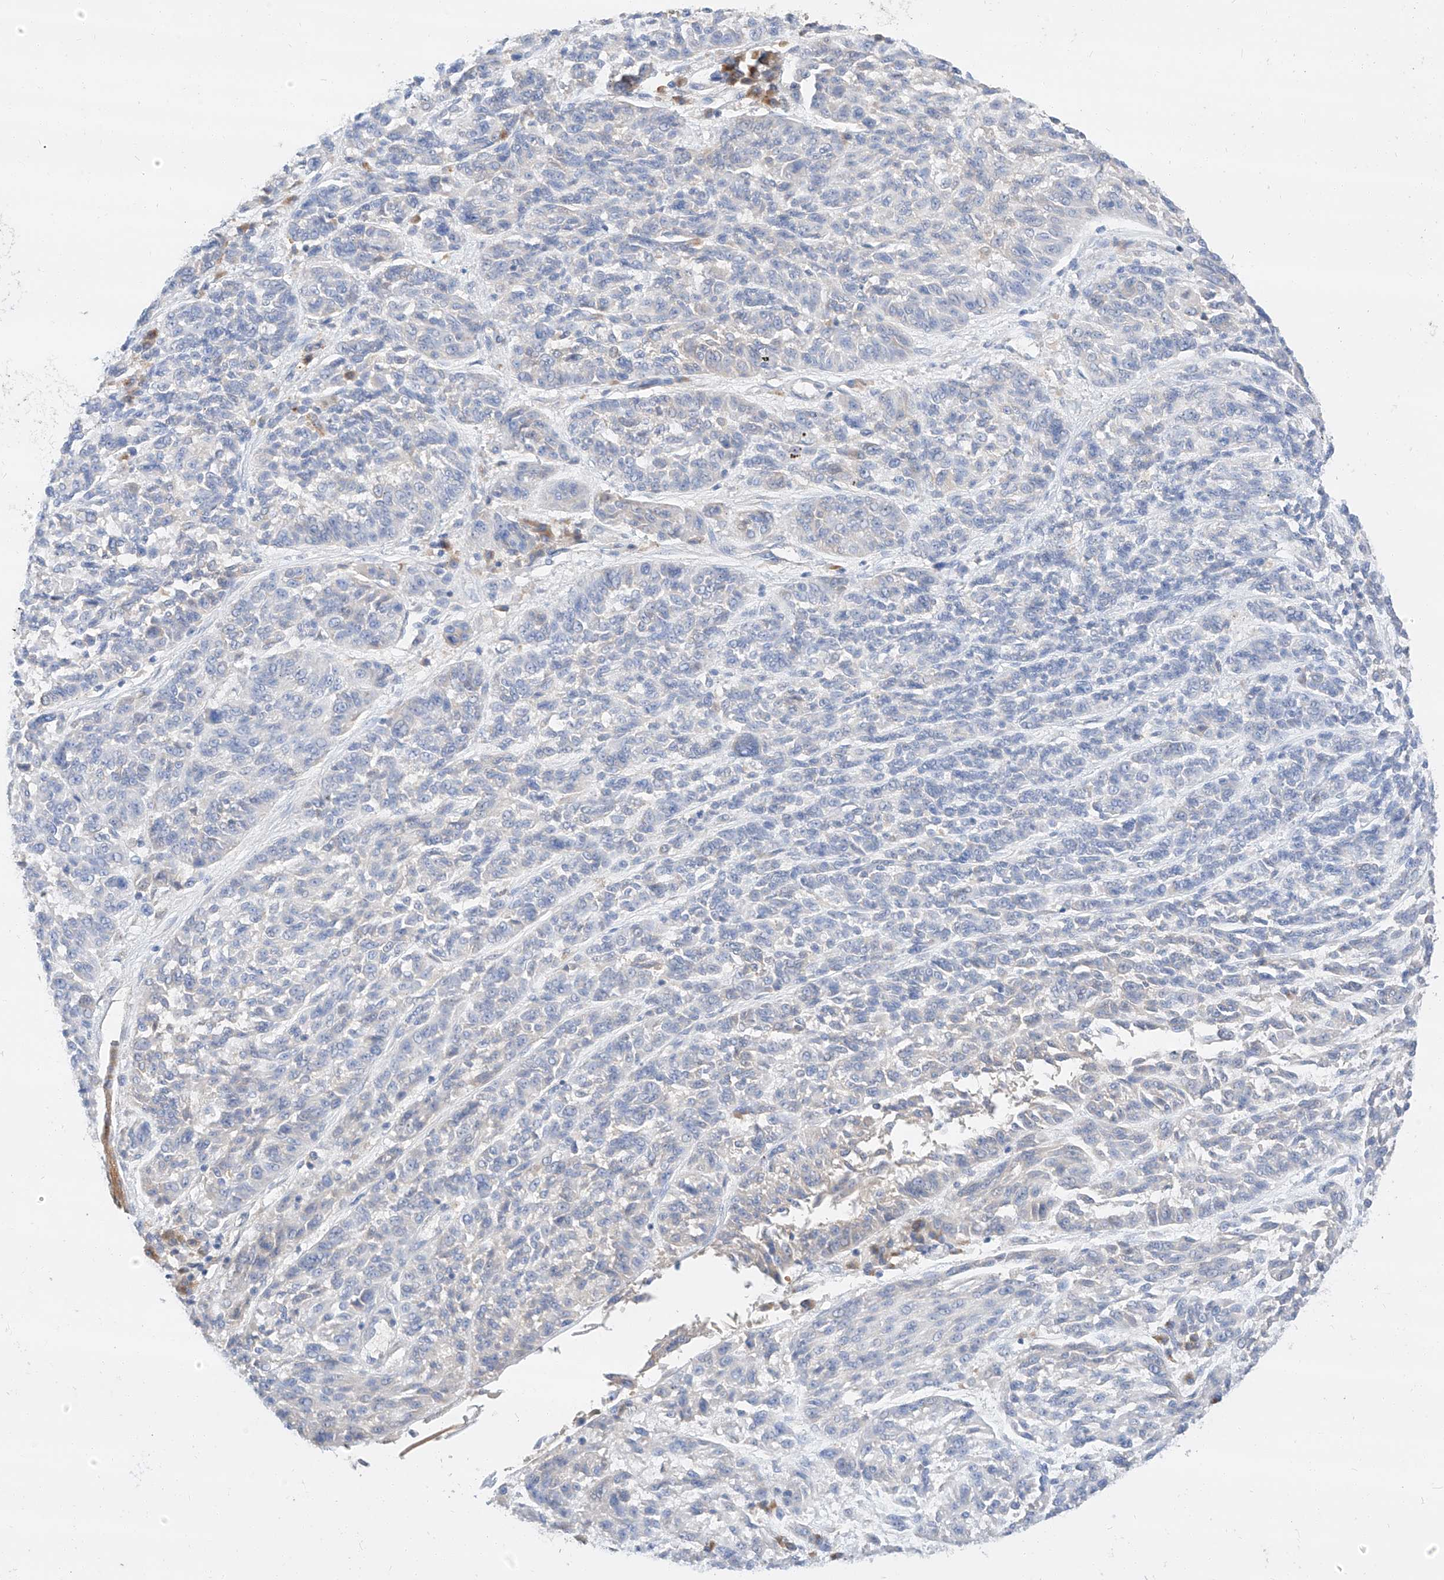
{"staining": {"intensity": "negative", "quantity": "none", "location": "none"}, "tissue": "melanoma", "cell_type": "Tumor cells", "image_type": "cancer", "snomed": [{"axis": "morphology", "description": "Malignant melanoma, NOS"}, {"axis": "topography", "description": "Skin"}], "caption": "This is a image of immunohistochemistry staining of malignant melanoma, which shows no staining in tumor cells.", "gene": "MAP7", "patient": {"sex": "male", "age": 53}}